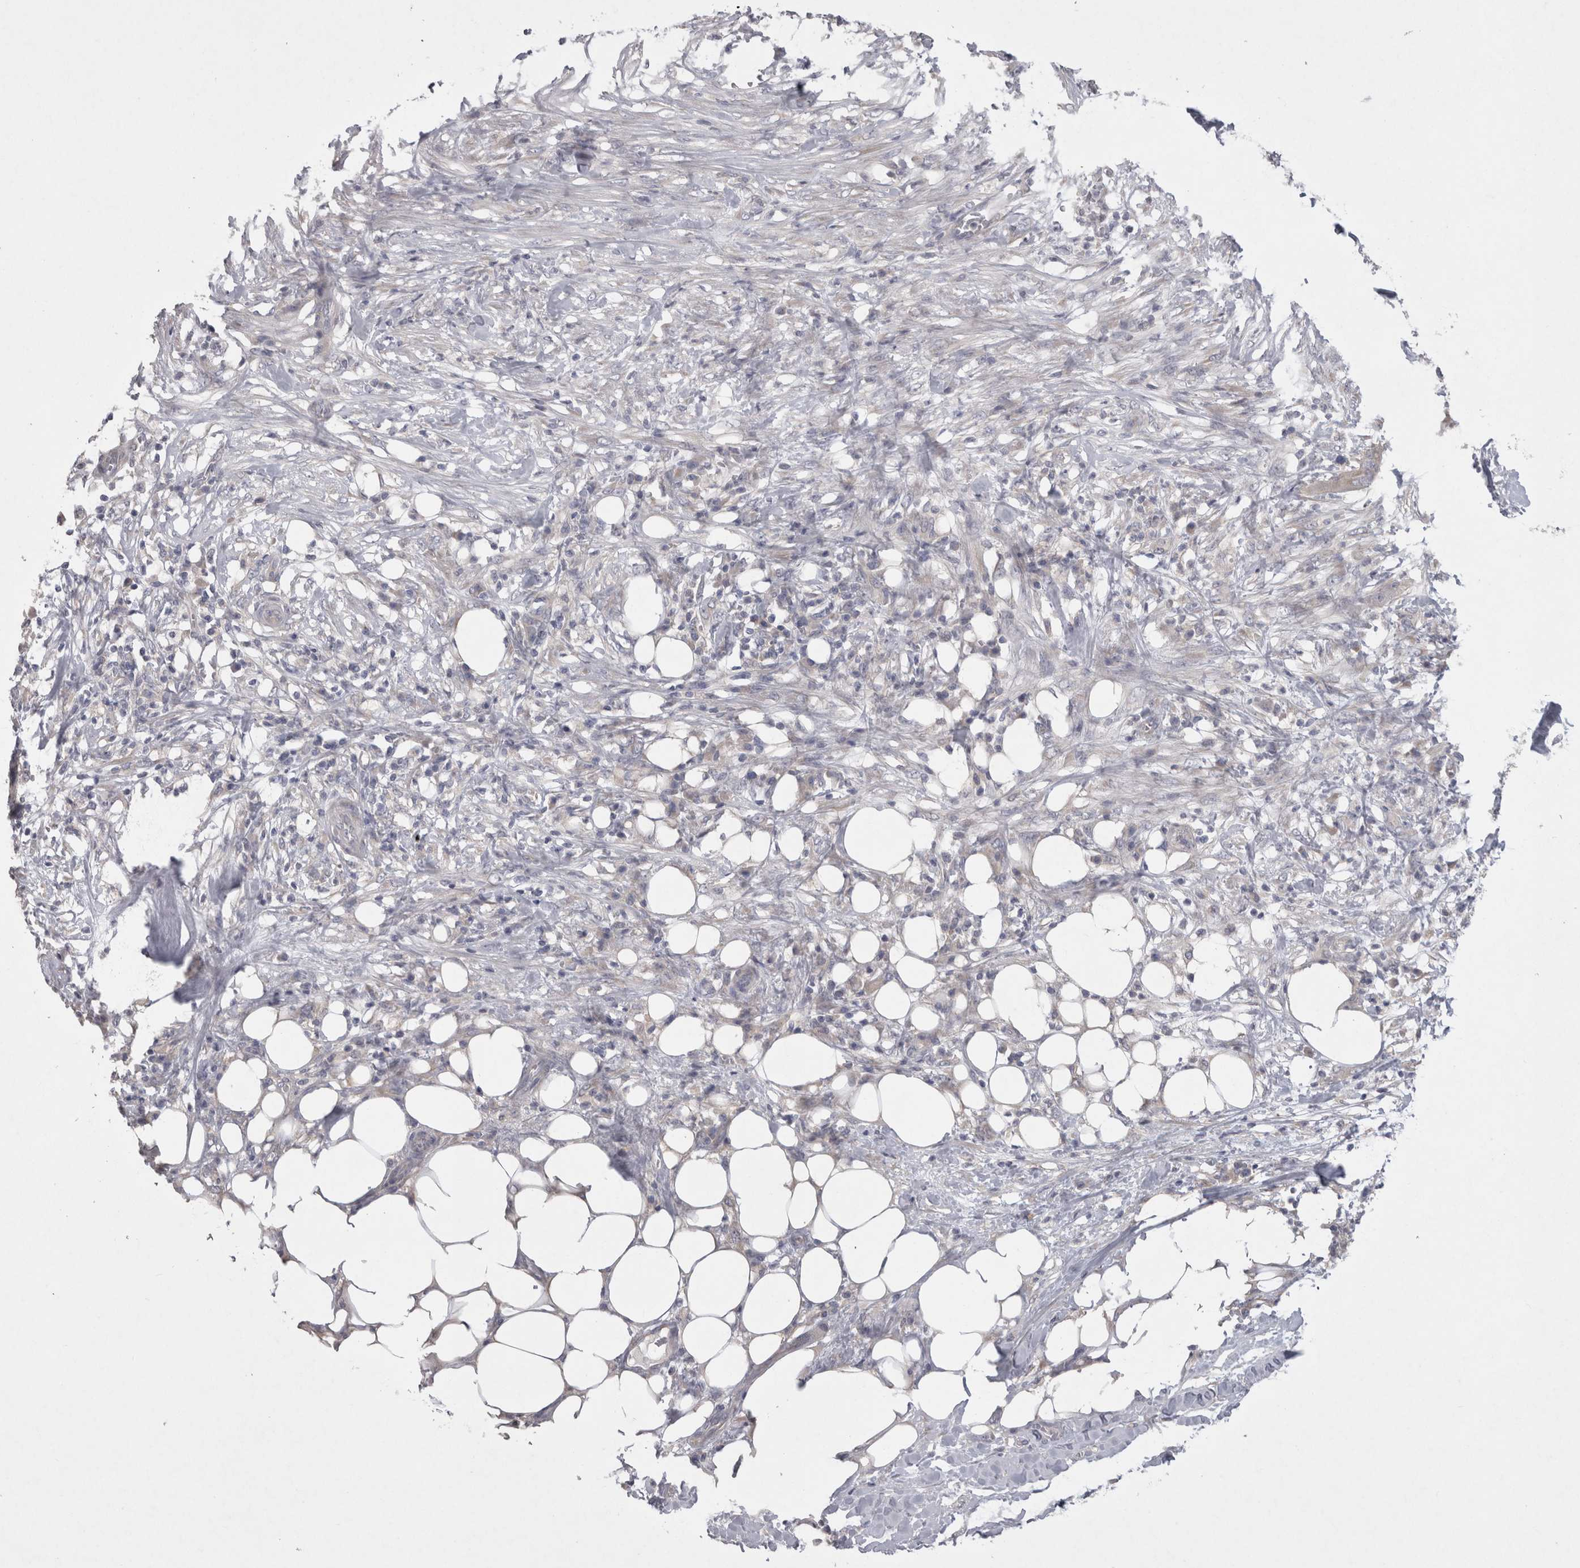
{"staining": {"intensity": "negative", "quantity": "none", "location": "none"}, "tissue": "pancreatic cancer", "cell_type": "Tumor cells", "image_type": "cancer", "snomed": [{"axis": "morphology", "description": "Adenocarcinoma, NOS"}, {"axis": "topography", "description": "Pancreas"}], "caption": "Immunohistochemistry (IHC) of pancreatic adenocarcinoma exhibits no positivity in tumor cells.", "gene": "LRRC40", "patient": {"sex": "female", "age": 78}}